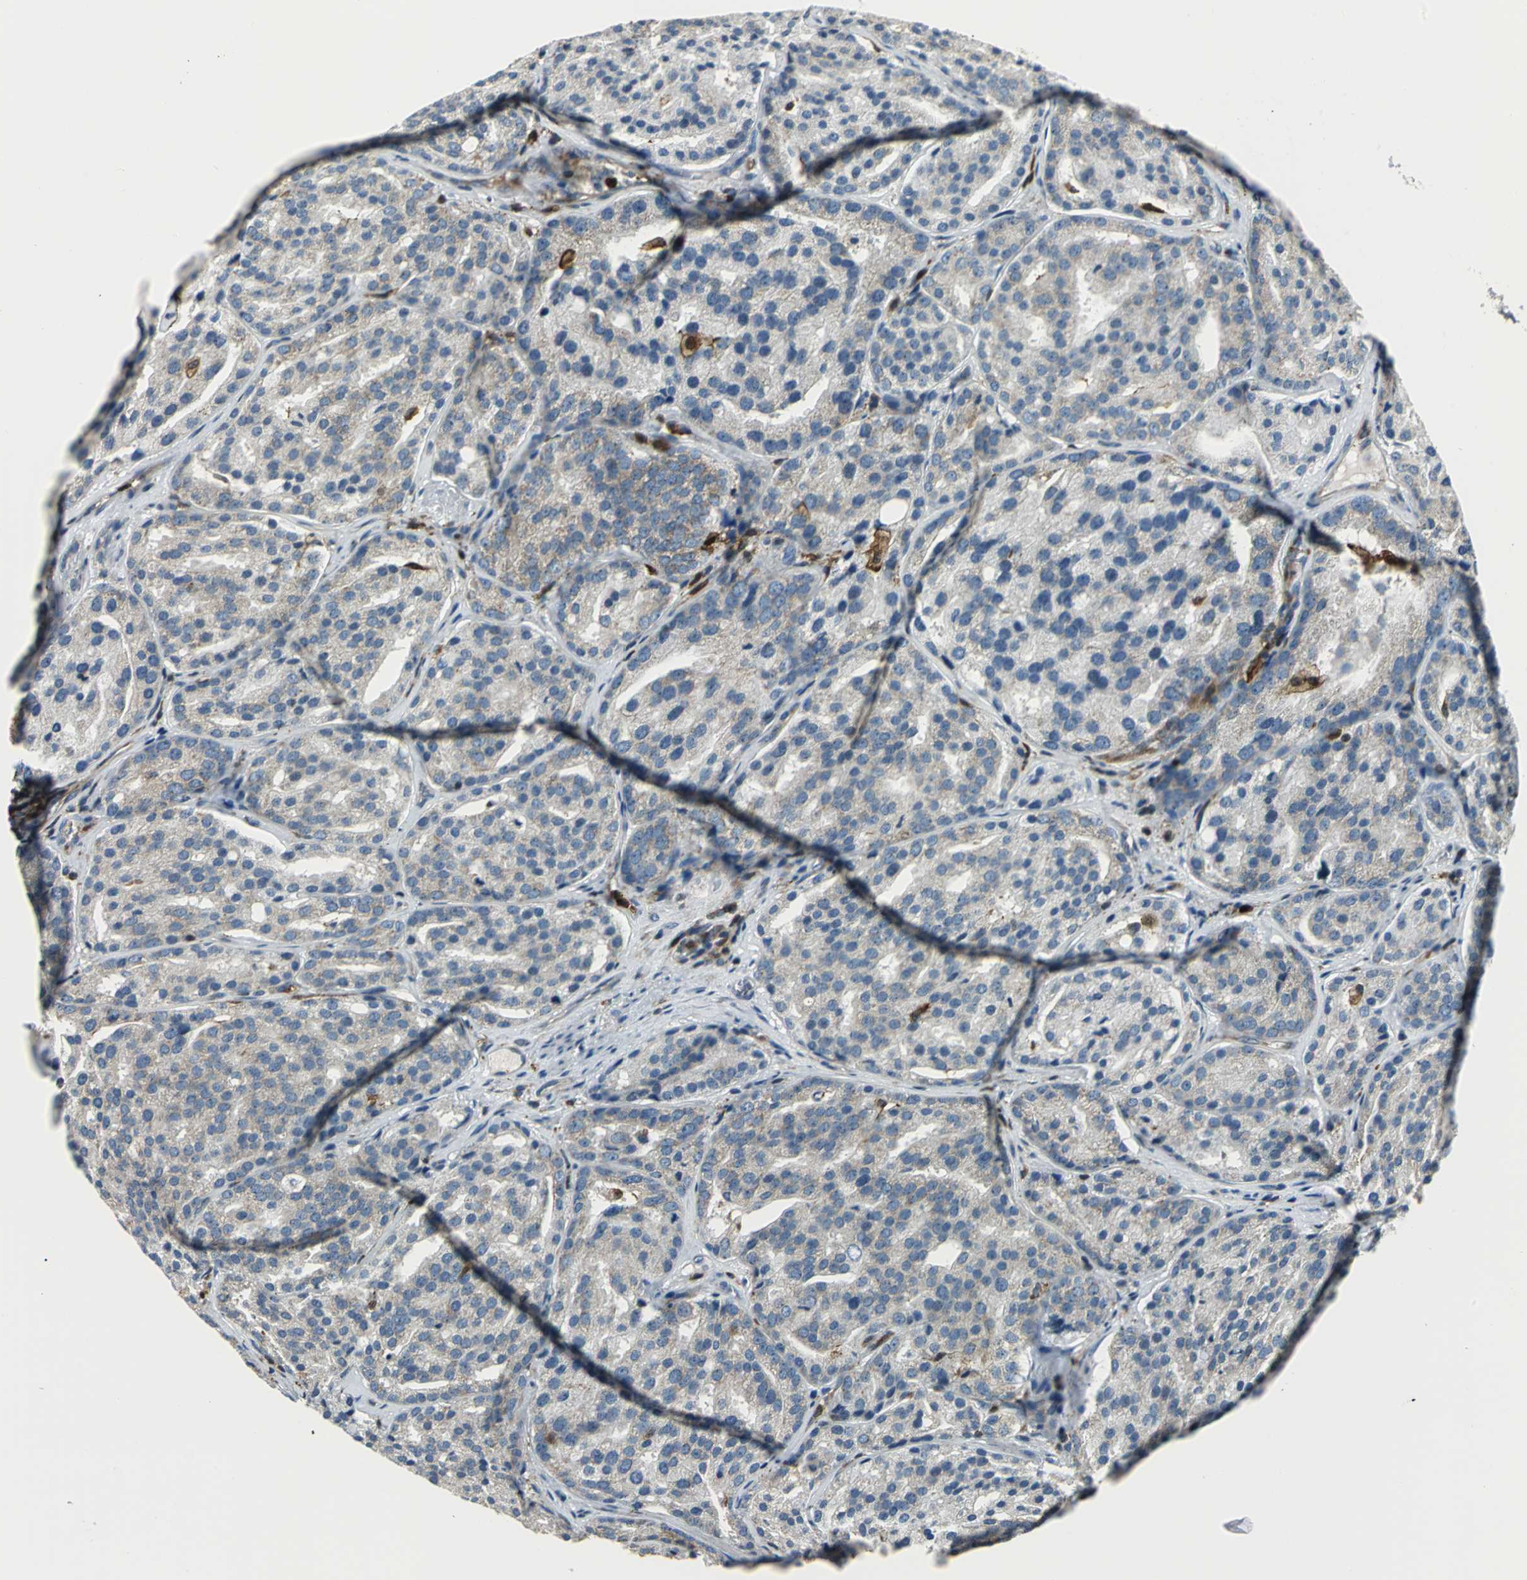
{"staining": {"intensity": "weak", "quantity": ">75%", "location": "cytoplasmic/membranous"}, "tissue": "prostate cancer", "cell_type": "Tumor cells", "image_type": "cancer", "snomed": [{"axis": "morphology", "description": "Adenocarcinoma, High grade"}, {"axis": "topography", "description": "Prostate"}], "caption": "Protein staining of prostate cancer tissue displays weak cytoplasmic/membranous staining in approximately >75% of tumor cells.", "gene": "USP40", "patient": {"sex": "male", "age": 64}}